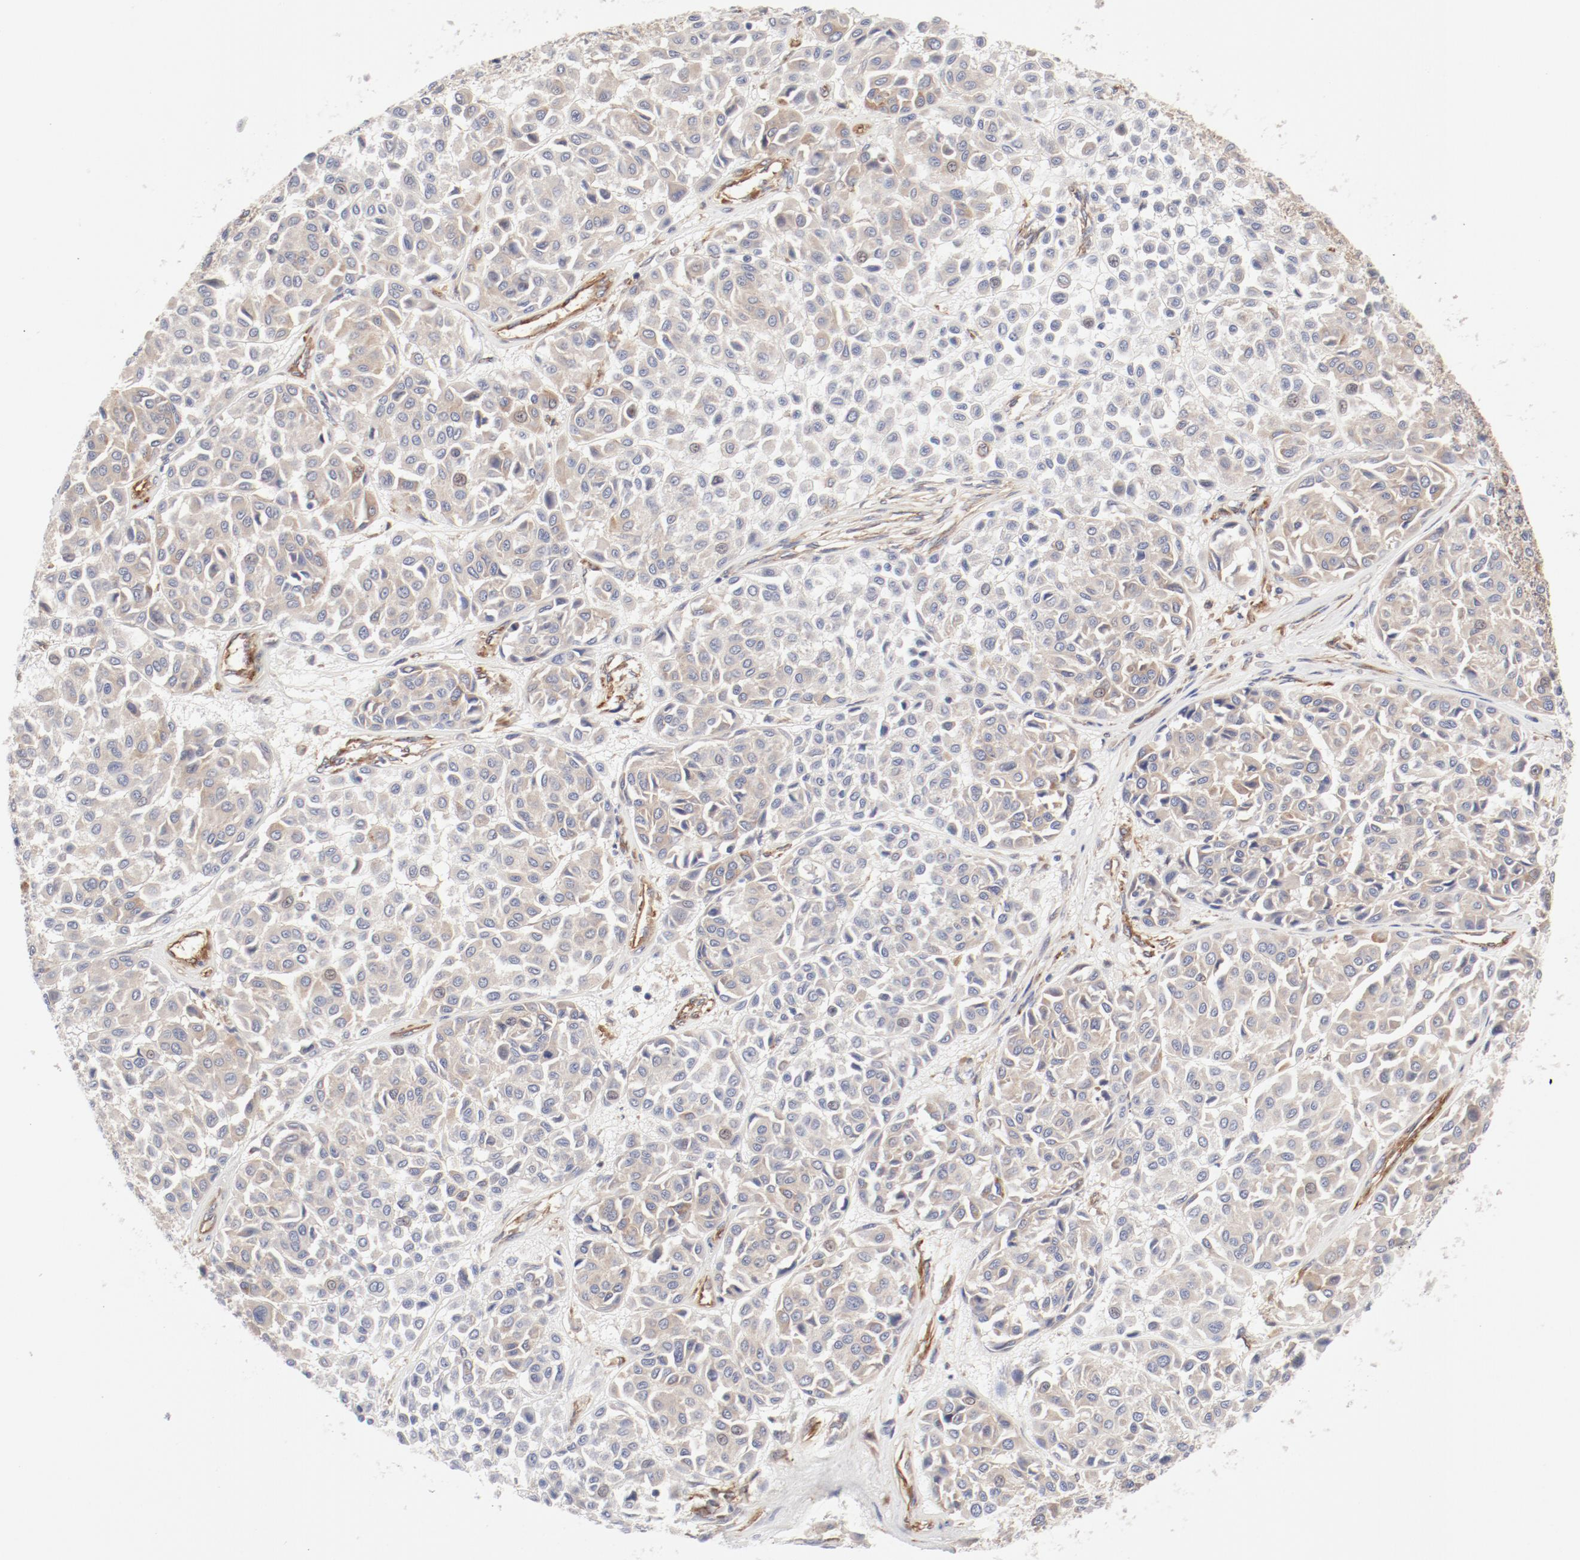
{"staining": {"intensity": "weak", "quantity": "<25%", "location": "cytoplasmic/membranous"}, "tissue": "melanoma", "cell_type": "Tumor cells", "image_type": "cancer", "snomed": [{"axis": "morphology", "description": "Malignant melanoma, Metastatic site"}, {"axis": "topography", "description": "Soft tissue"}], "caption": "This is an immunohistochemistry (IHC) micrograph of human malignant melanoma (metastatic site). There is no expression in tumor cells.", "gene": "AP2A1", "patient": {"sex": "male", "age": 41}}